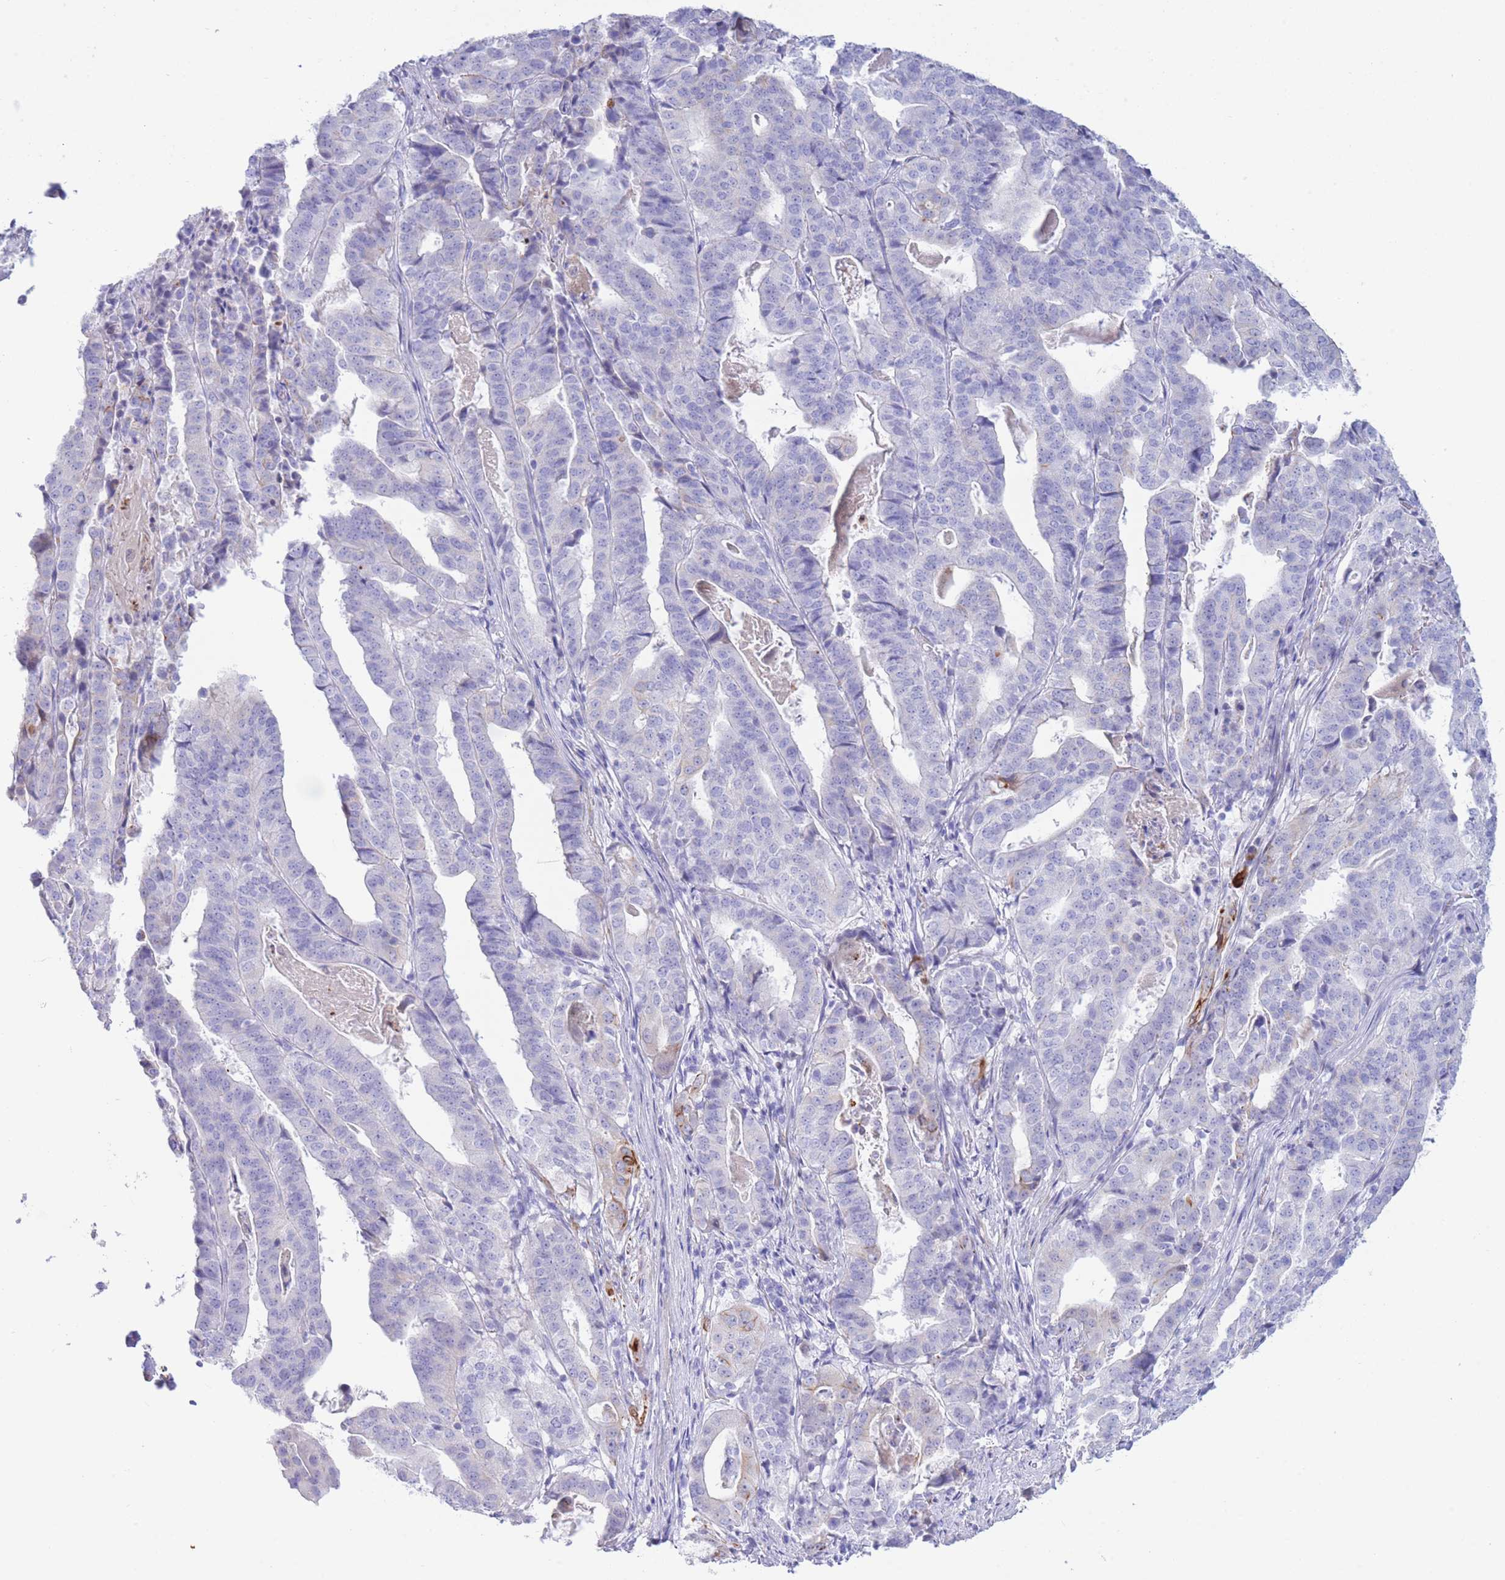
{"staining": {"intensity": "negative", "quantity": "none", "location": "none"}, "tissue": "stomach cancer", "cell_type": "Tumor cells", "image_type": "cancer", "snomed": [{"axis": "morphology", "description": "Adenocarcinoma, NOS"}, {"axis": "topography", "description": "Stomach"}], "caption": "Immunohistochemistry photomicrograph of human stomach cancer stained for a protein (brown), which exhibits no expression in tumor cells.", "gene": "VWA8", "patient": {"sex": "male", "age": 48}}